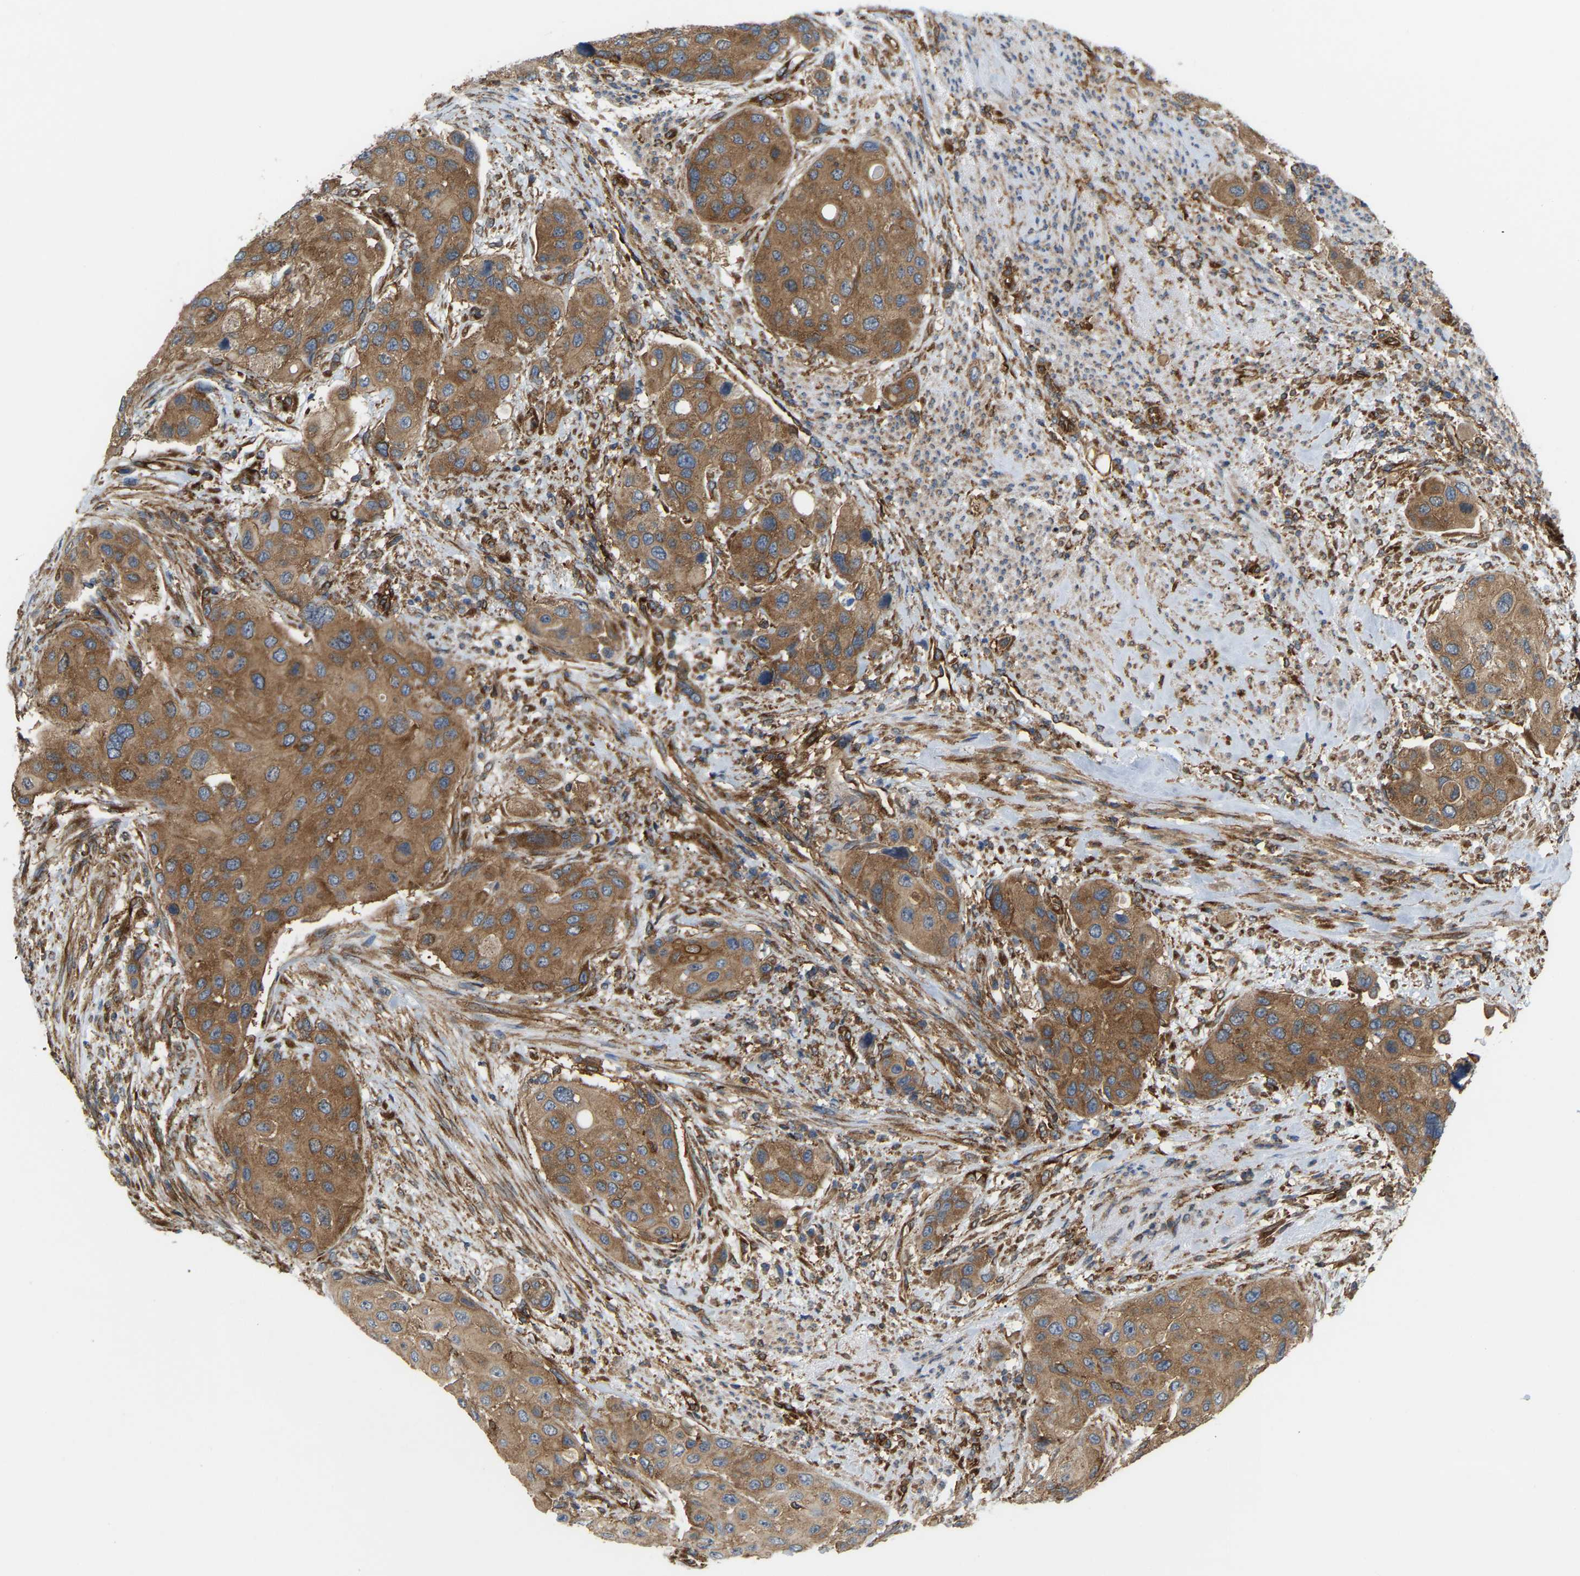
{"staining": {"intensity": "moderate", "quantity": ">75%", "location": "cytoplasmic/membranous"}, "tissue": "urothelial cancer", "cell_type": "Tumor cells", "image_type": "cancer", "snomed": [{"axis": "morphology", "description": "Urothelial carcinoma, High grade"}, {"axis": "topography", "description": "Urinary bladder"}], "caption": "Immunohistochemical staining of urothelial carcinoma (high-grade) exhibits medium levels of moderate cytoplasmic/membranous protein staining in approximately >75% of tumor cells.", "gene": "PICALM", "patient": {"sex": "female", "age": 56}}